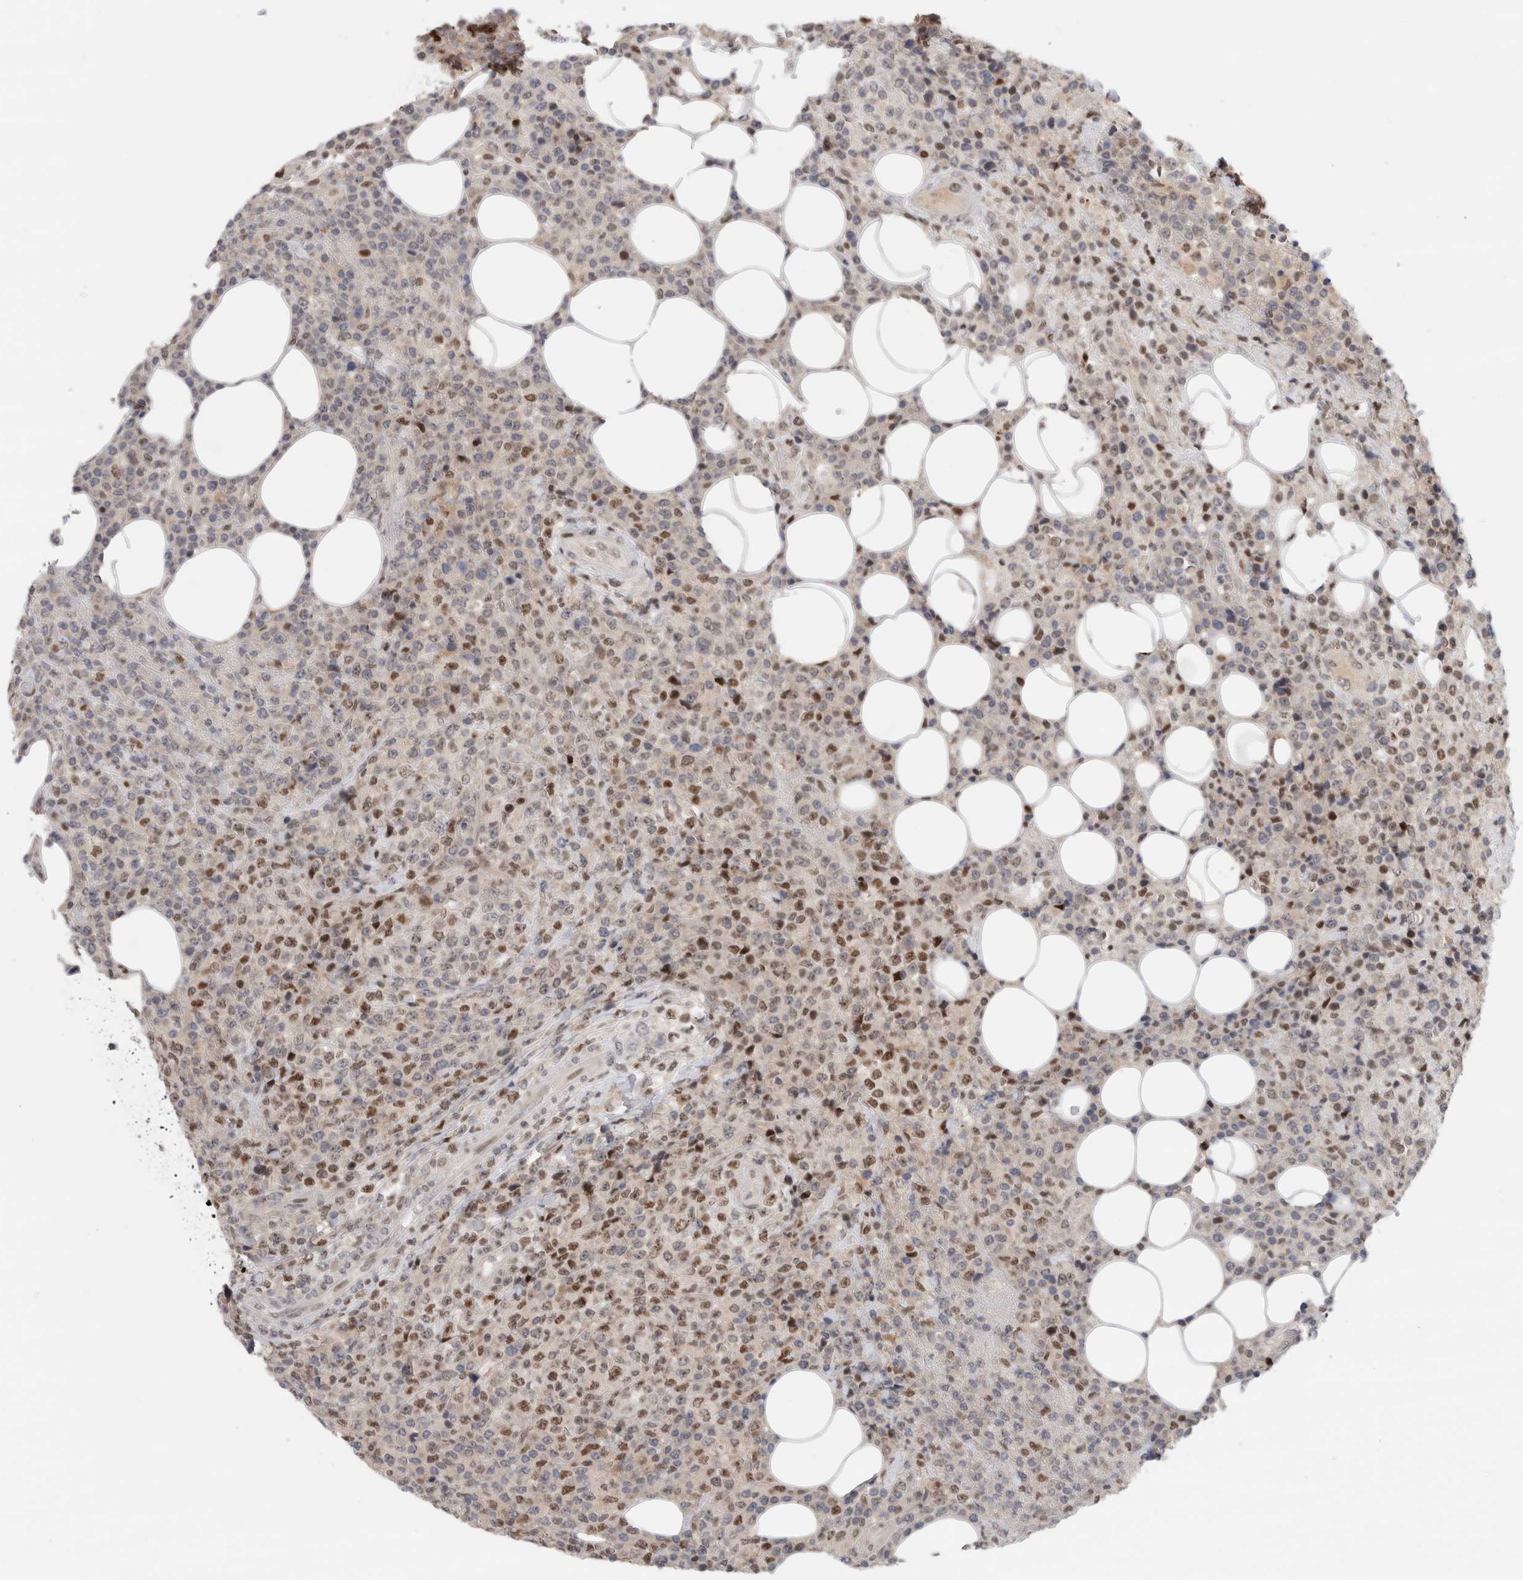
{"staining": {"intensity": "moderate", "quantity": "25%-75%", "location": "nuclear"}, "tissue": "lymphoma", "cell_type": "Tumor cells", "image_type": "cancer", "snomed": [{"axis": "morphology", "description": "Malignant lymphoma, non-Hodgkin's type, High grade"}, {"axis": "topography", "description": "Lymph node"}], "caption": "DAB (3,3'-diaminobenzidine) immunohistochemical staining of human lymphoma shows moderate nuclear protein expression in approximately 25%-75% of tumor cells.", "gene": "ZNF521", "patient": {"sex": "male", "age": 13}}